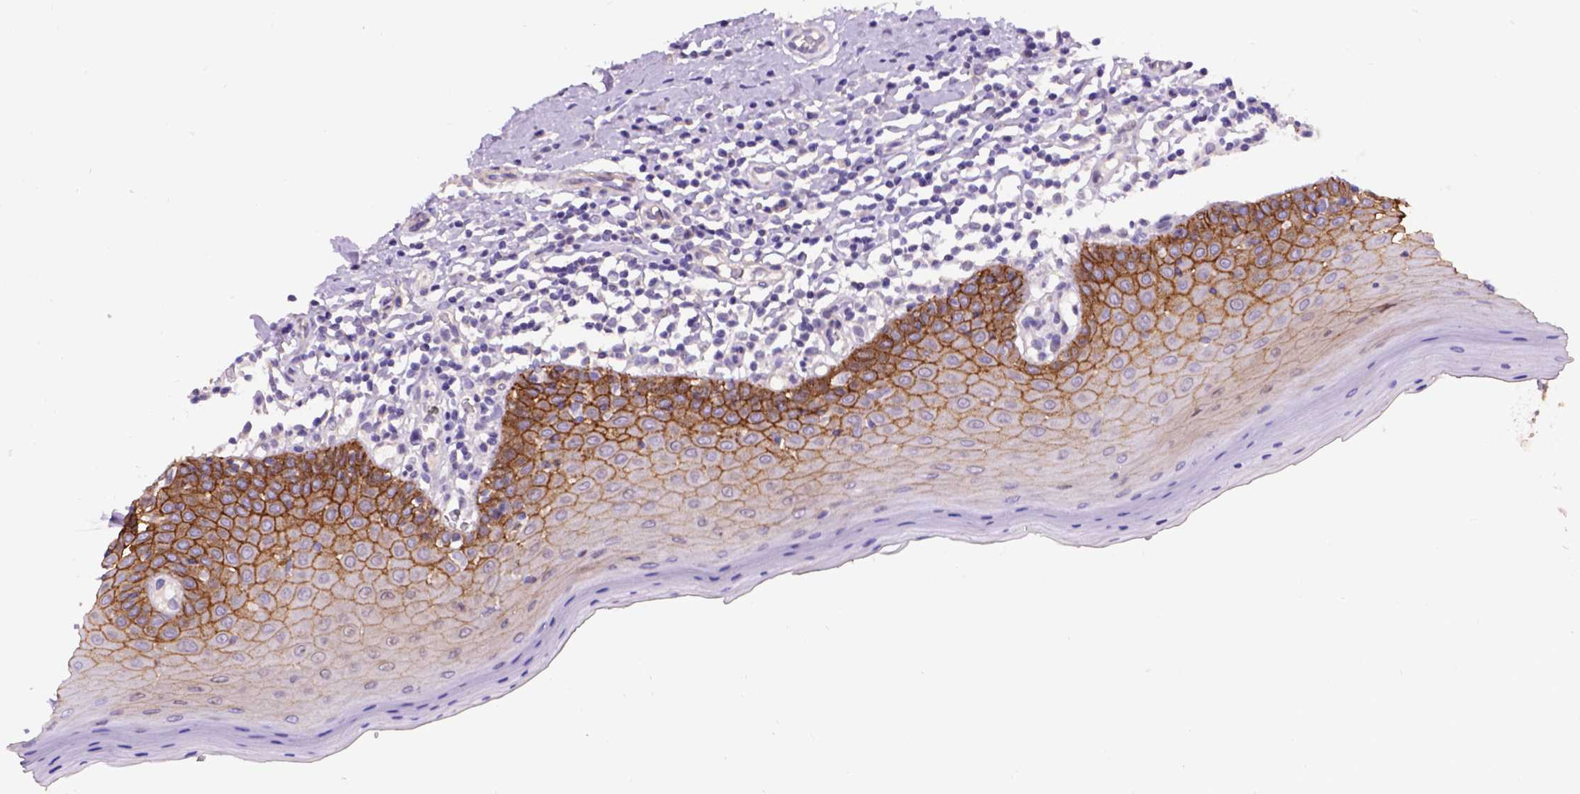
{"staining": {"intensity": "moderate", "quantity": "25%-75%", "location": "cytoplasmic/membranous"}, "tissue": "oral mucosa", "cell_type": "Squamous epithelial cells", "image_type": "normal", "snomed": [{"axis": "morphology", "description": "Normal tissue, NOS"}, {"axis": "topography", "description": "Oral tissue"}, {"axis": "topography", "description": "Tounge, NOS"}], "caption": "This histopathology image reveals immunohistochemistry staining of normal oral mucosa, with medium moderate cytoplasmic/membranous expression in about 25%-75% of squamous epithelial cells.", "gene": "EGFR", "patient": {"sex": "female", "age": 58}}